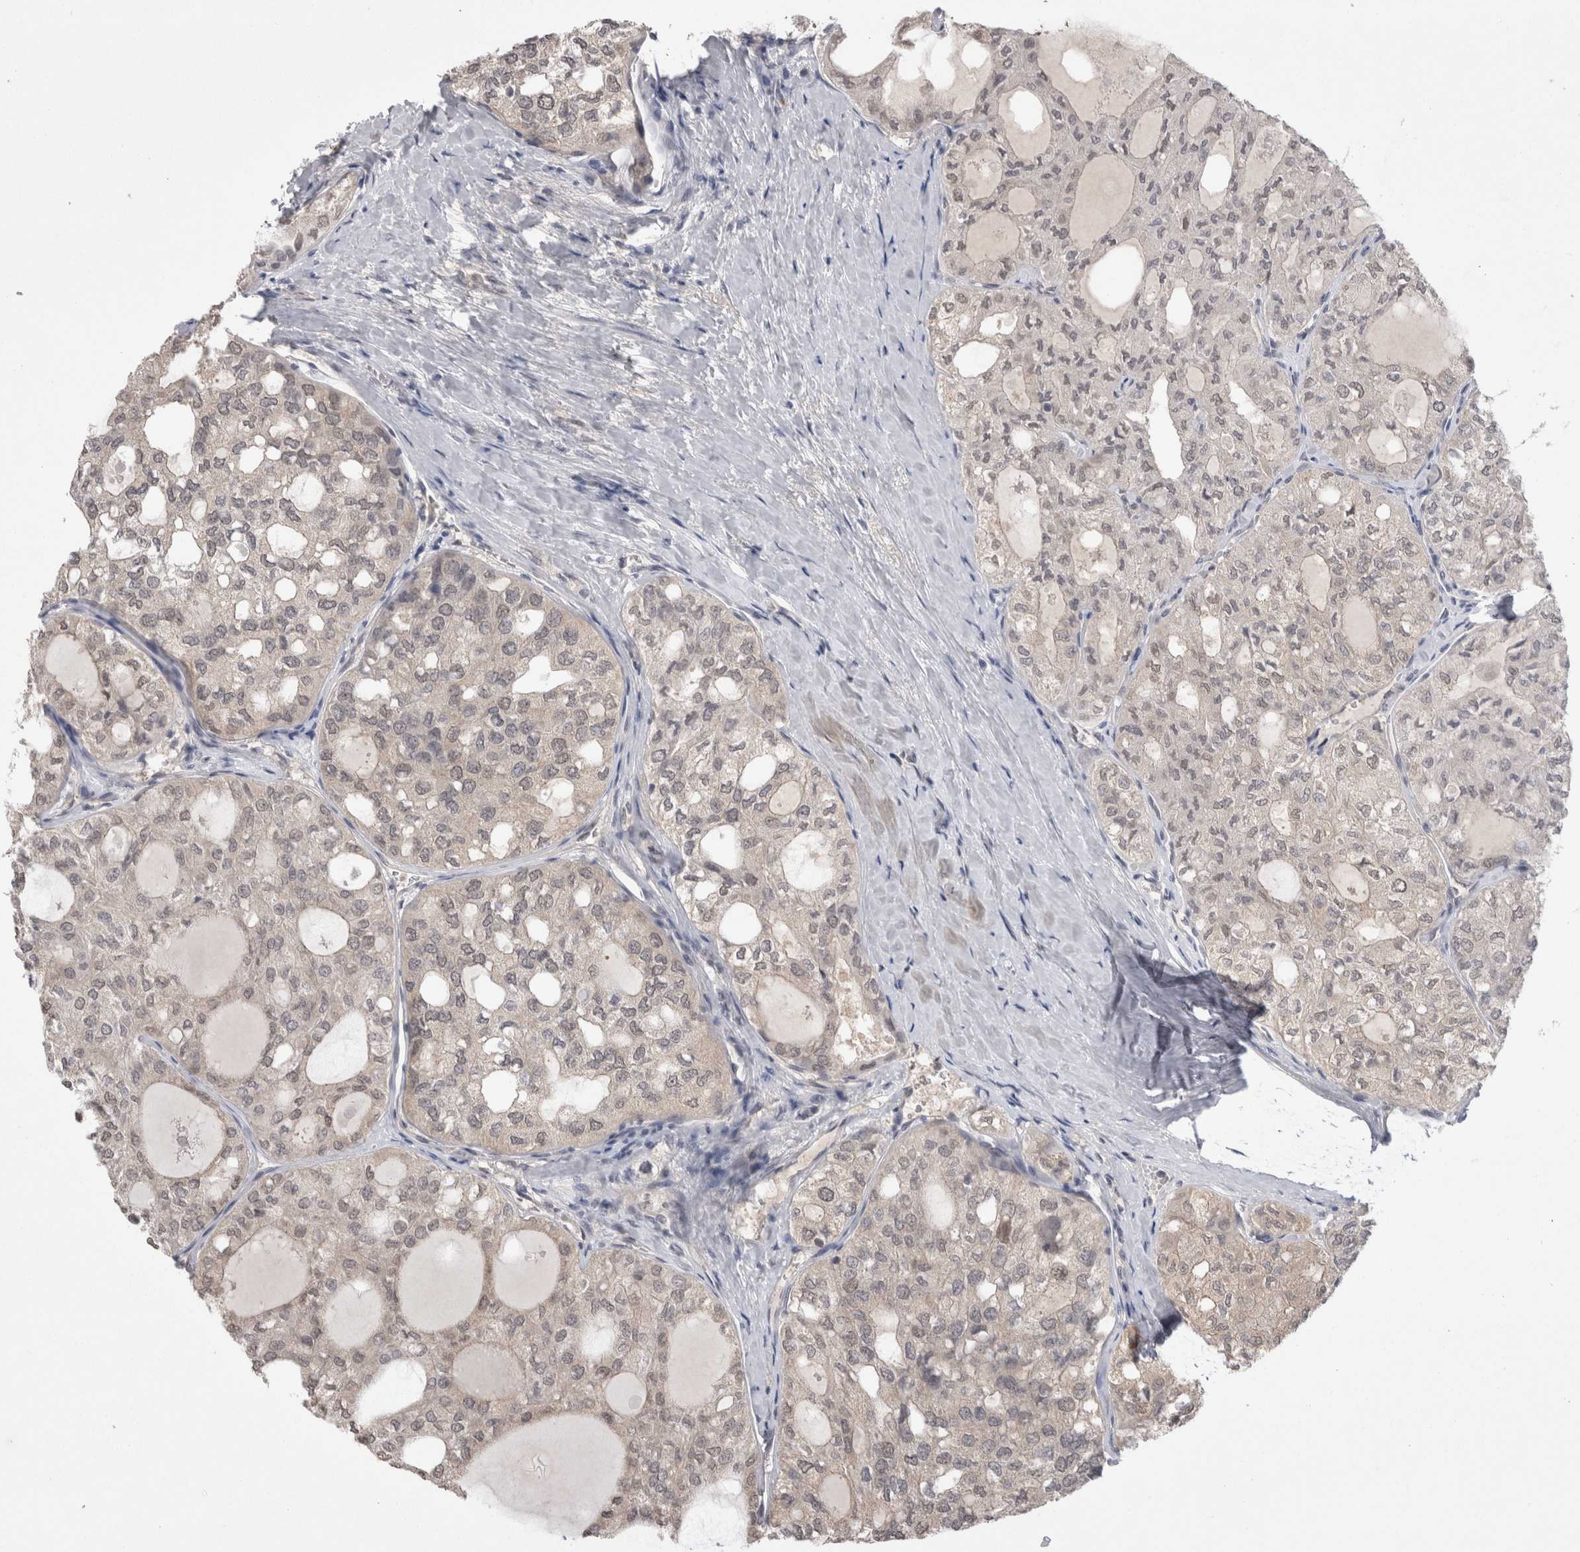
{"staining": {"intensity": "negative", "quantity": "none", "location": "none"}, "tissue": "thyroid cancer", "cell_type": "Tumor cells", "image_type": "cancer", "snomed": [{"axis": "morphology", "description": "Follicular adenoma carcinoma, NOS"}, {"axis": "topography", "description": "Thyroid gland"}], "caption": "The micrograph shows no staining of tumor cells in thyroid cancer (follicular adenoma carcinoma).", "gene": "ZNF341", "patient": {"sex": "male", "age": 75}}